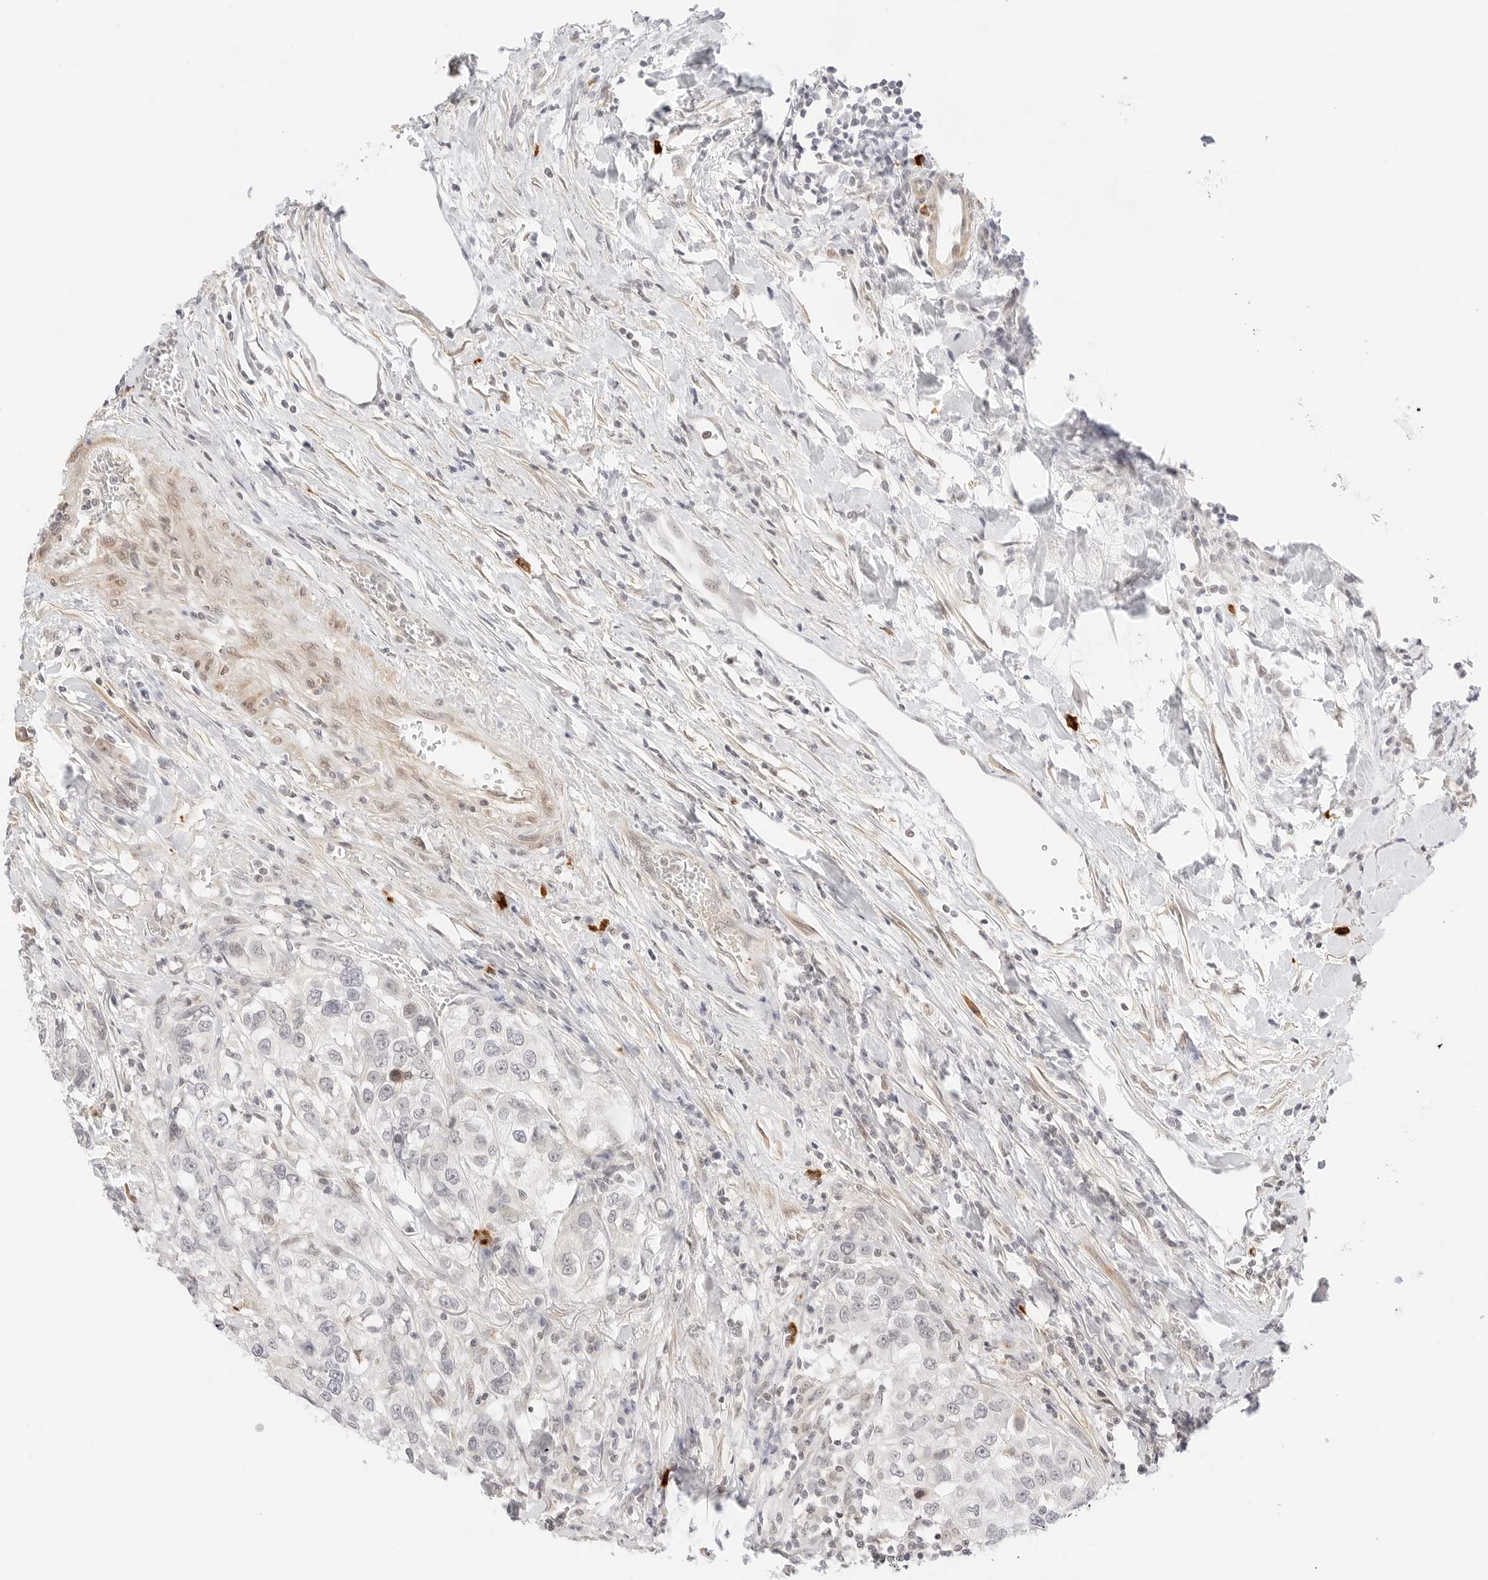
{"staining": {"intensity": "negative", "quantity": "none", "location": "none"}, "tissue": "urothelial cancer", "cell_type": "Tumor cells", "image_type": "cancer", "snomed": [{"axis": "morphology", "description": "Urothelial carcinoma, High grade"}, {"axis": "topography", "description": "Urinary bladder"}], "caption": "DAB immunohistochemical staining of human high-grade urothelial carcinoma exhibits no significant positivity in tumor cells.", "gene": "TEKT2", "patient": {"sex": "female", "age": 80}}